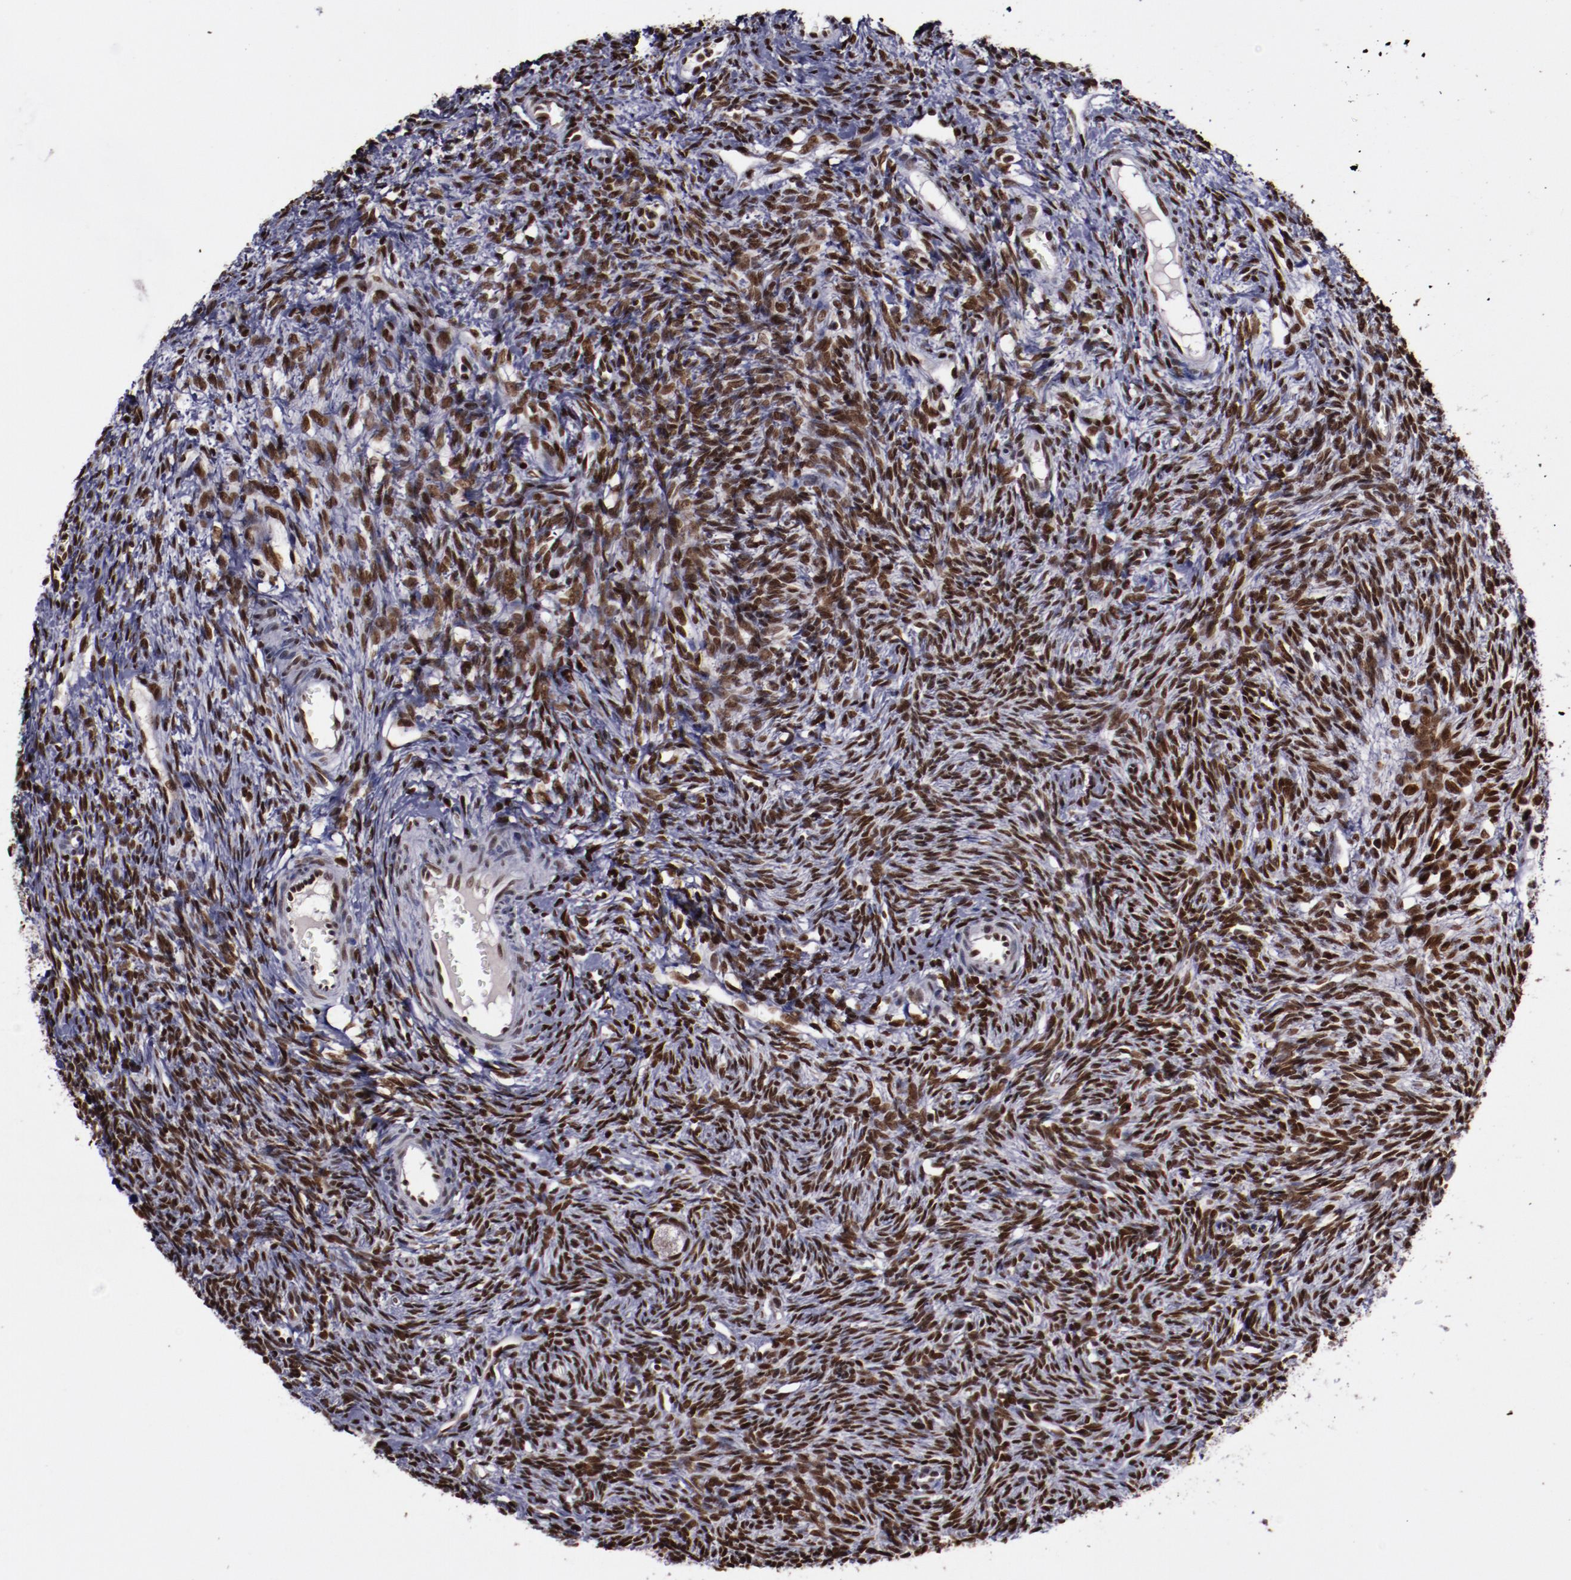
{"staining": {"intensity": "strong", "quantity": ">75%", "location": "nuclear"}, "tissue": "ovary", "cell_type": "Ovarian stroma cells", "image_type": "normal", "snomed": [{"axis": "morphology", "description": "Normal tissue, NOS"}, {"axis": "topography", "description": "Ovary"}], "caption": "Protein expression by IHC reveals strong nuclear expression in about >75% of ovarian stroma cells in normal ovary. (Stains: DAB in brown, nuclei in blue, Microscopy: brightfield microscopy at high magnification).", "gene": "APEX1", "patient": {"sex": "female", "age": 33}}